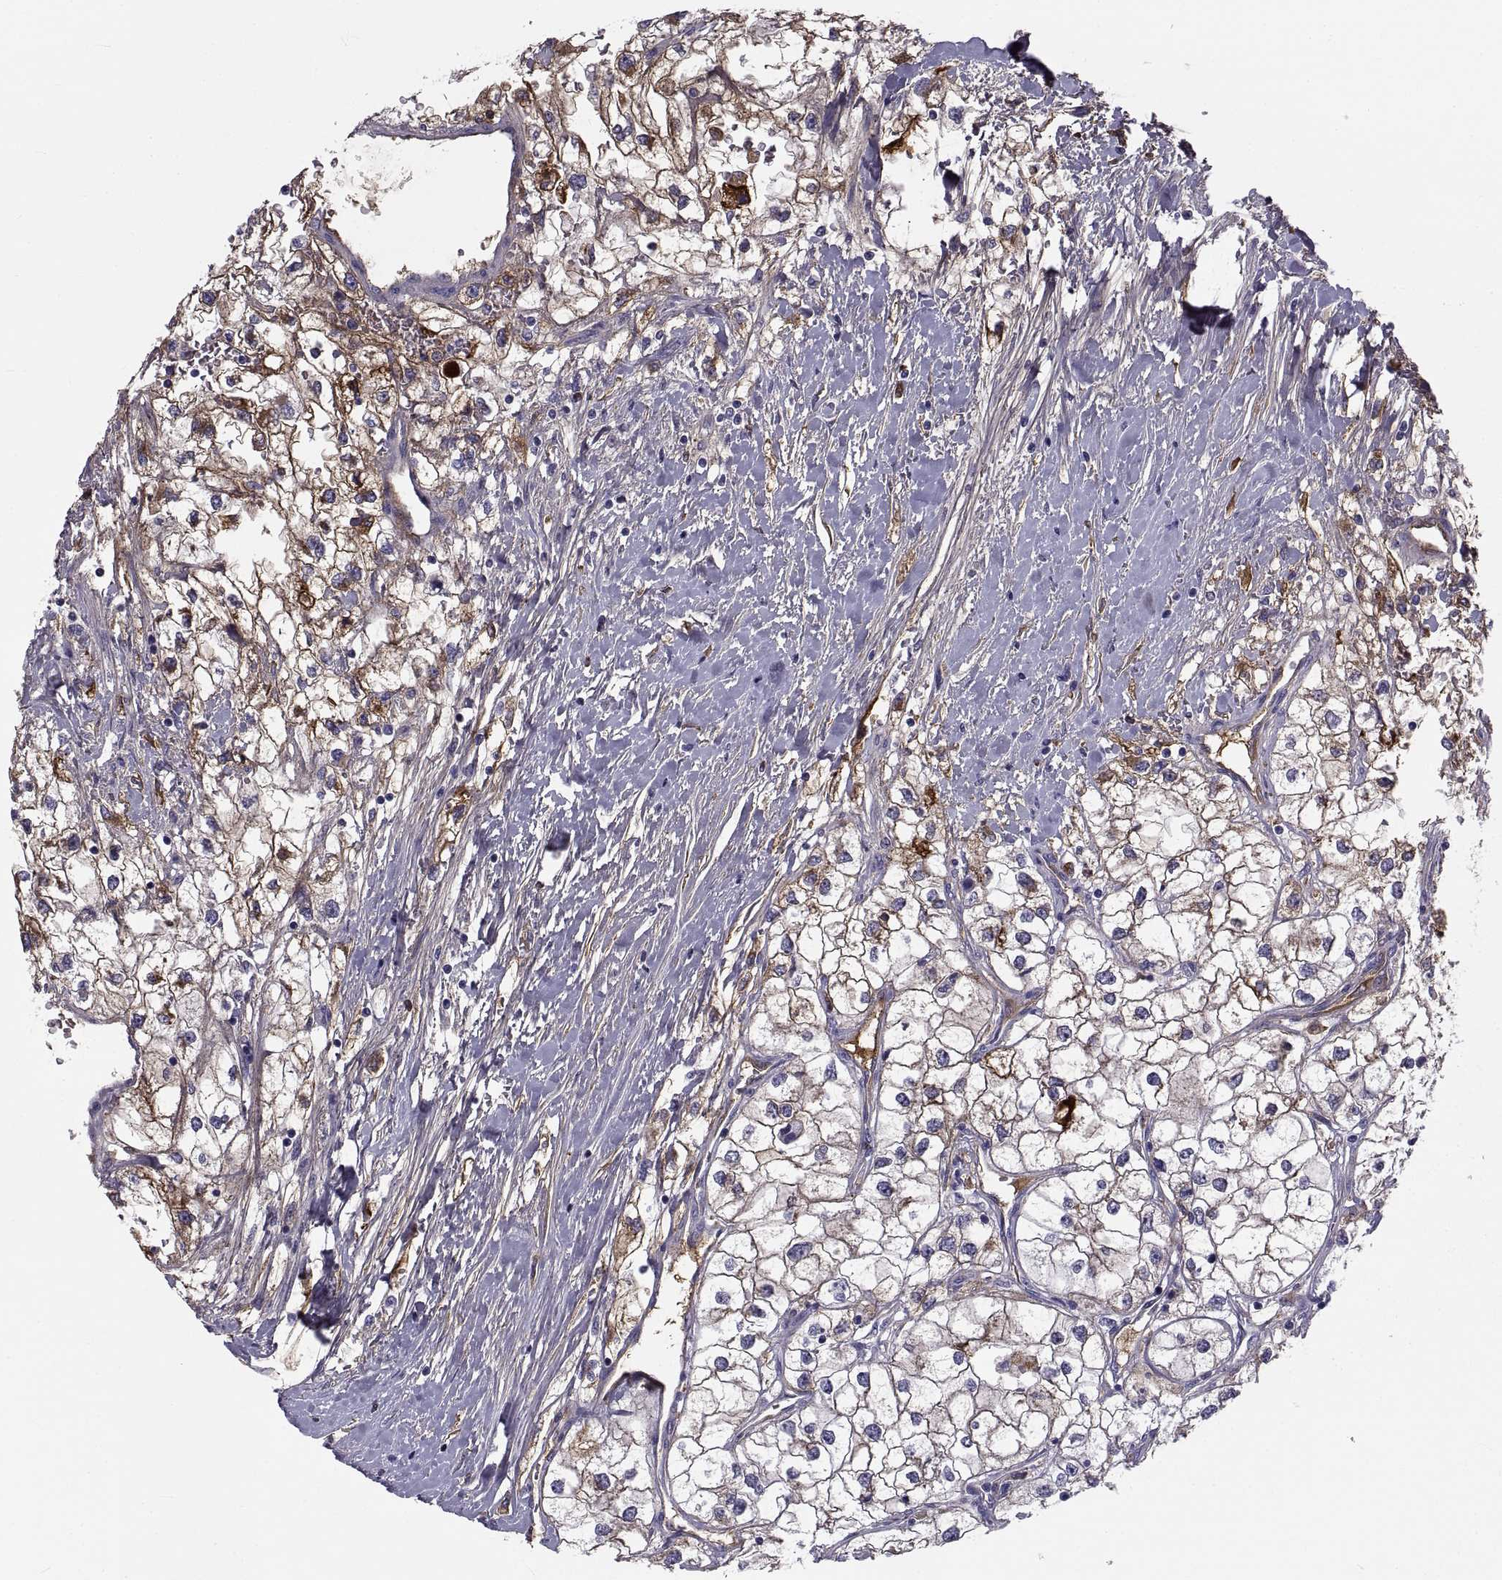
{"staining": {"intensity": "strong", "quantity": "25%-75%", "location": "cytoplasmic/membranous"}, "tissue": "renal cancer", "cell_type": "Tumor cells", "image_type": "cancer", "snomed": [{"axis": "morphology", "description": "Adenocarcinoma, NOS"}, {"axis": "topography", "description": "Kidney"}], "caption": "Strong cytoplasmic/membranous expression is seen in approximately 25%-75% of tumor cells in renal cancer (adenocarcinoma).", "gene": "NPTX2", "patient": {"sex": "male", "age": 59}}